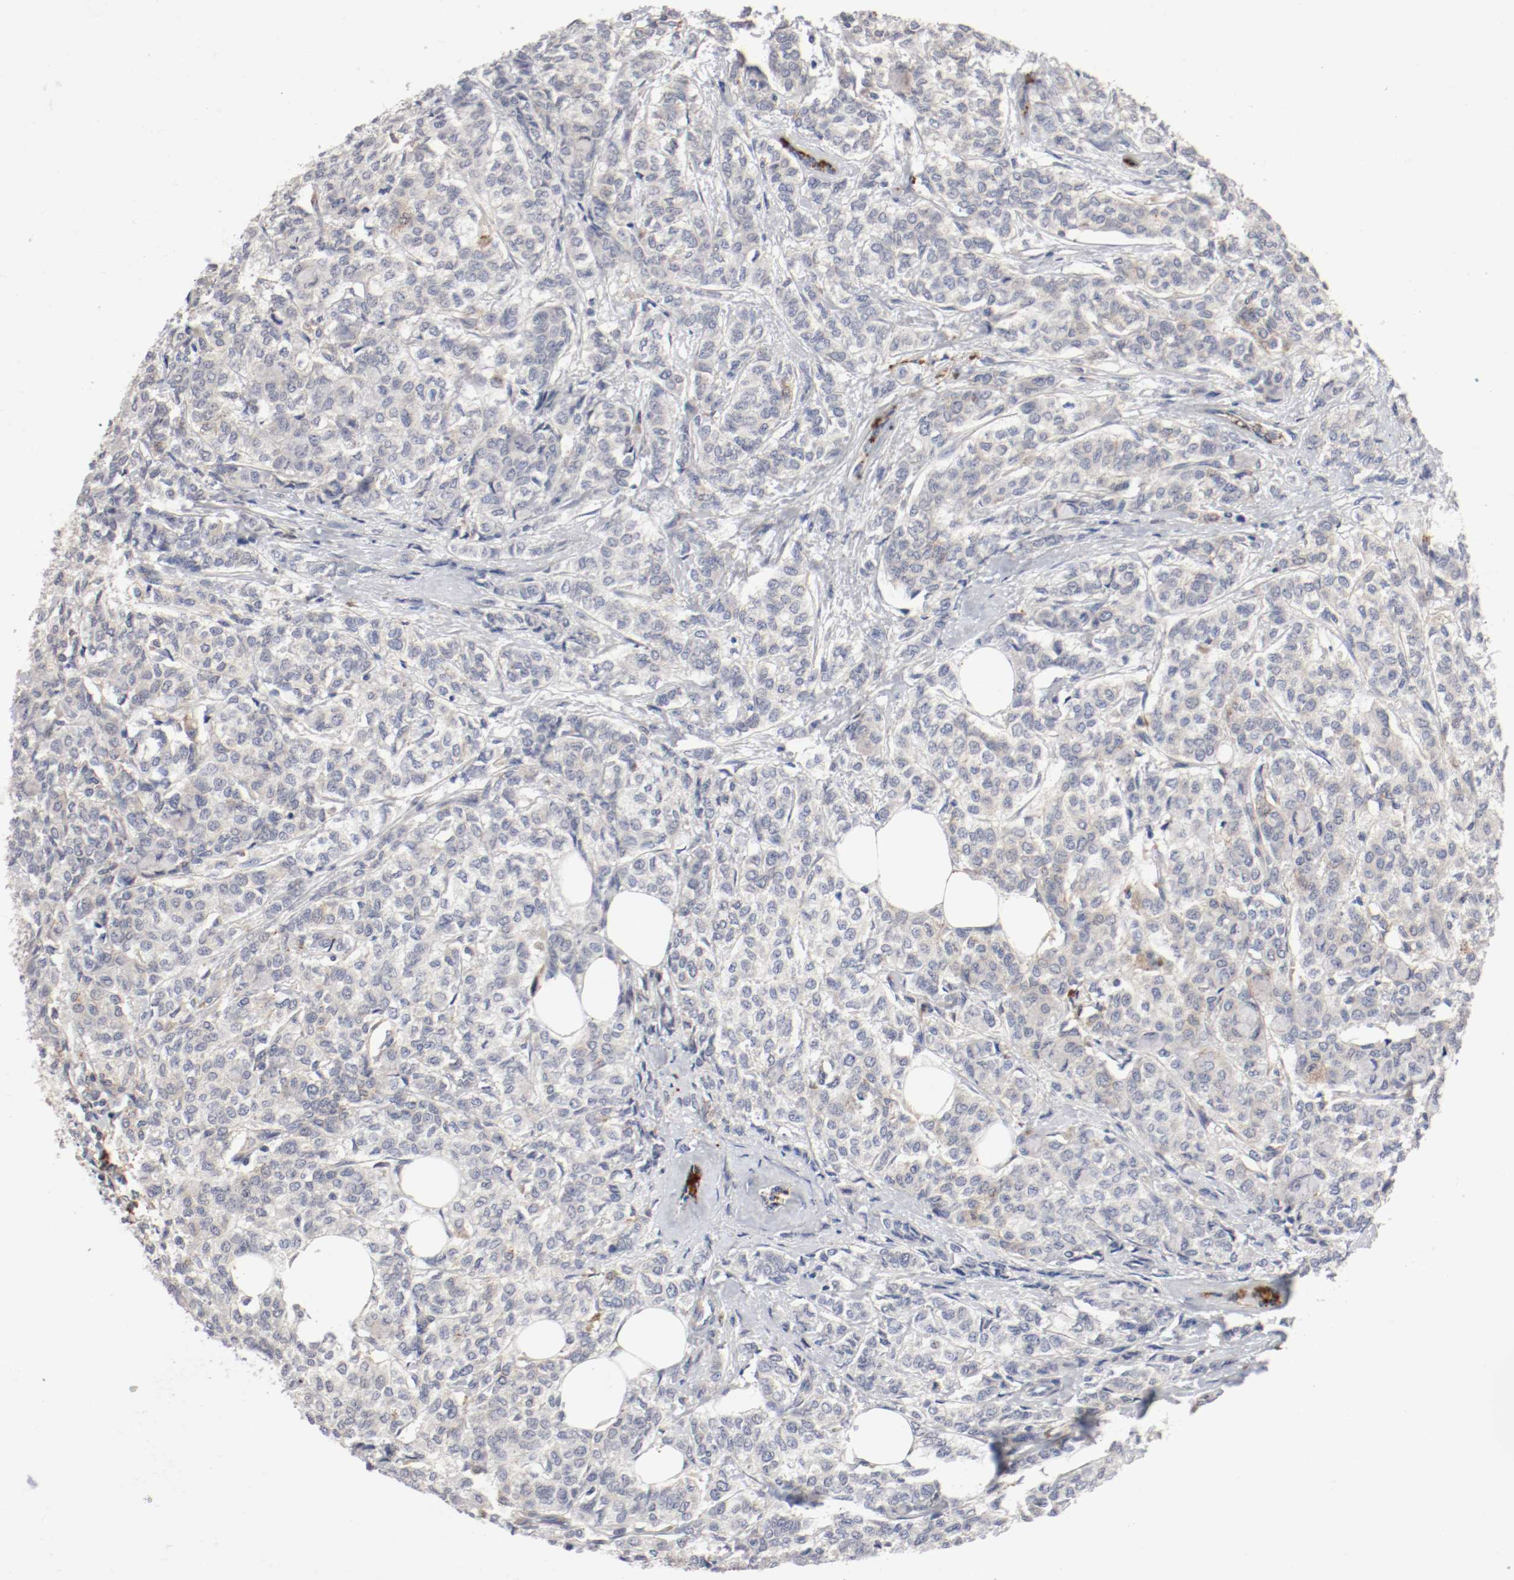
{"staining": {"intensity": "weak", "quantity": "25%-75%", "location": "cytoplasmic/membranous"}, "tissue": "breast cancer", "cell_type": "Tumor cells", "image_type": "cancer", "snomed": [{"axis": "morphology", "description": "Lobular carcinoma"}, {"axis": "topography", "description": "Breast"}], "caption": "This image reveals immunohistochemistry (IHC) staining of lobular carcinoma (breast), with low weak cytoplasmic/membranous staining in about 25%-75% of tumor cells.", "gene": "REN", "patient": {"sex": "female", "age": 60}}